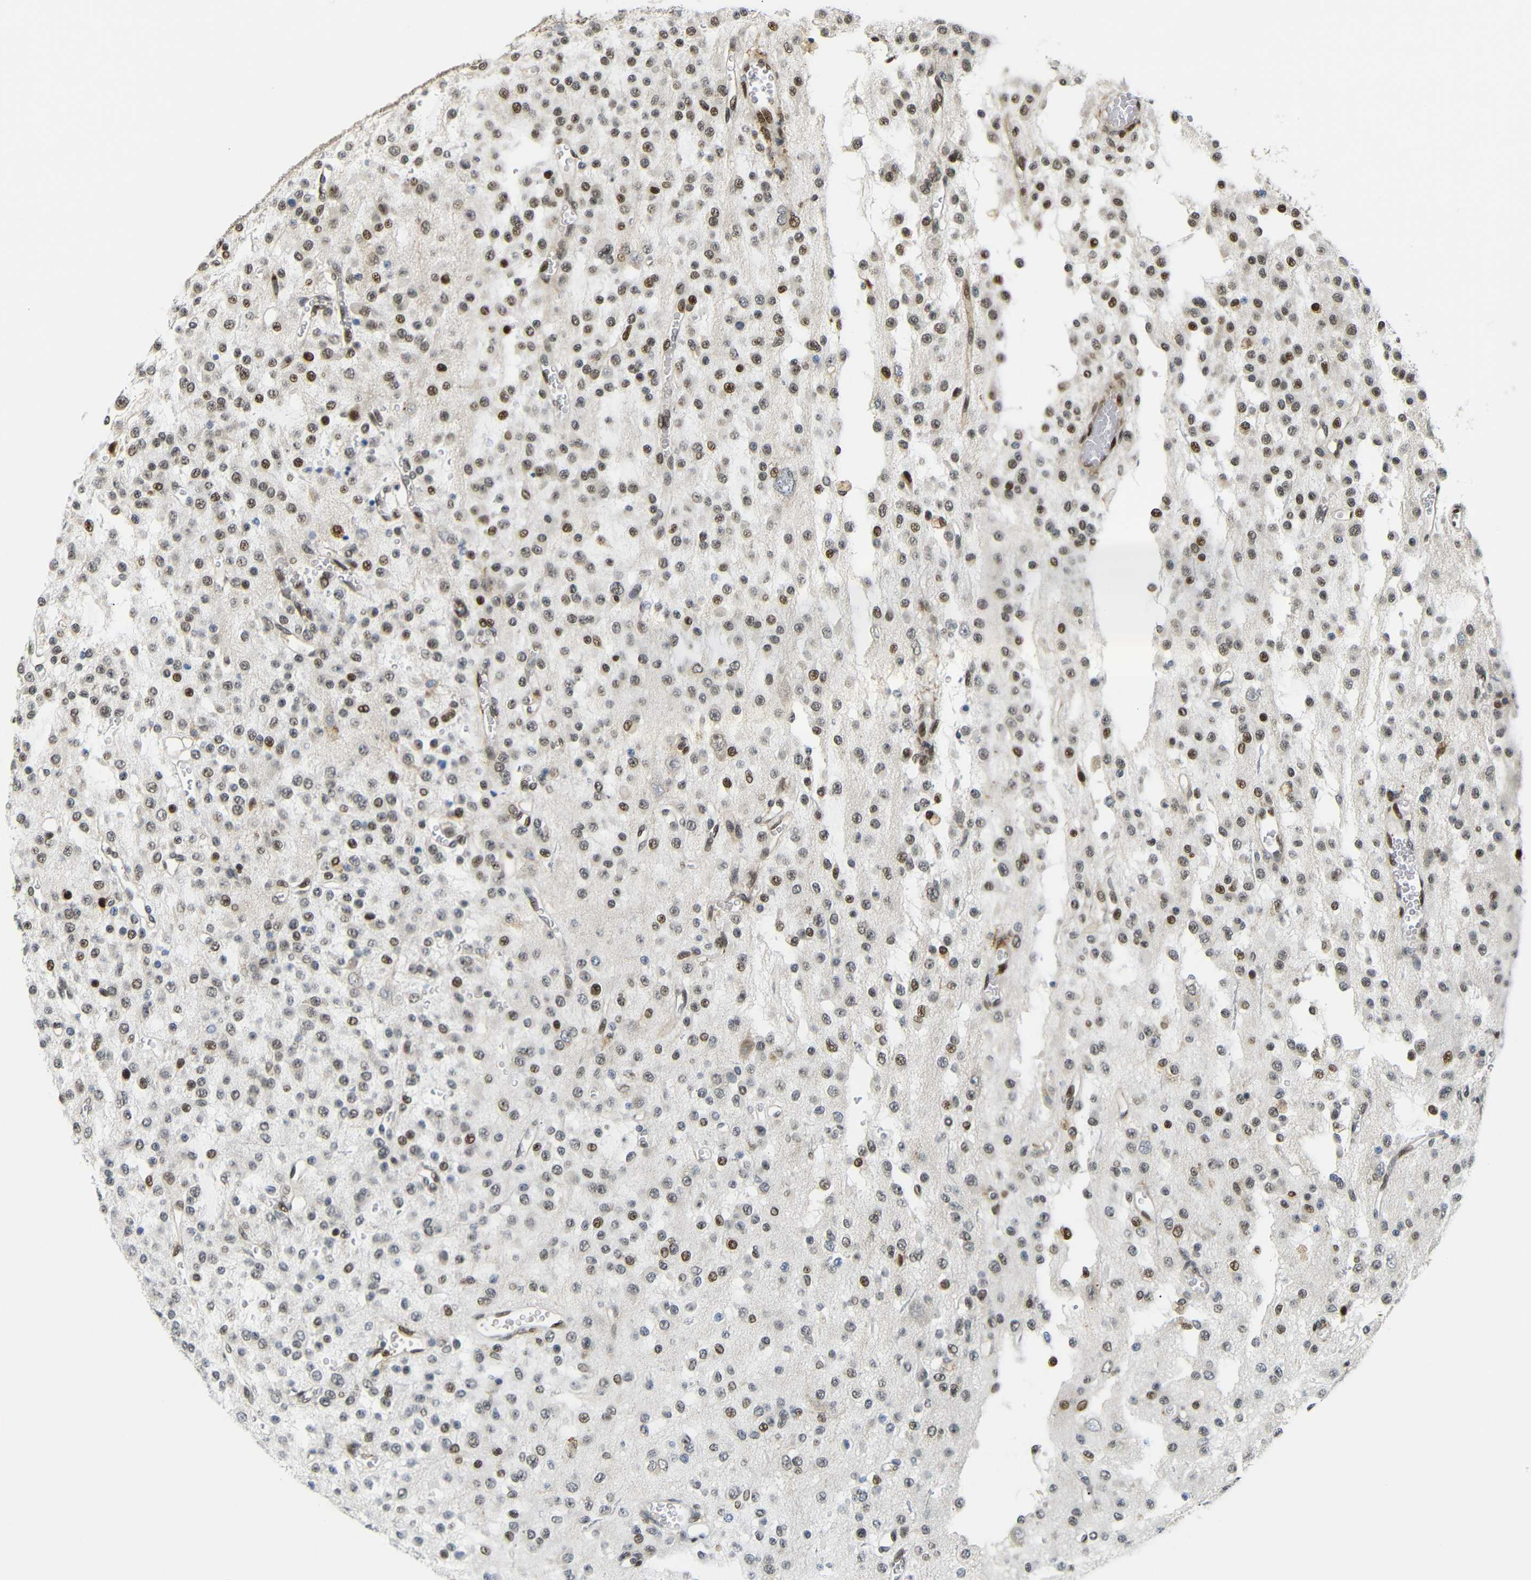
{"staining": {"intensity": "strong", "quantity": "25%-75%", "location": "nuclear"}, "tissue": "glioma", "cell_type": "Tumor cells", "image_type": "cancer", "snomed": [{"axis": "morphology", "description": "Glioma, malignant, Low grade"}, {"axis": "topography", "description": "Brain"}], "caption": "A photomicrograph of human glioma stained for a protein reveals strong nuclear brown staining in tumor cells. (DAB IHC with brightfield microscopy, high magnification).", "gene": "SPCS2", "patient": {"sex": "male", "age": 38}}